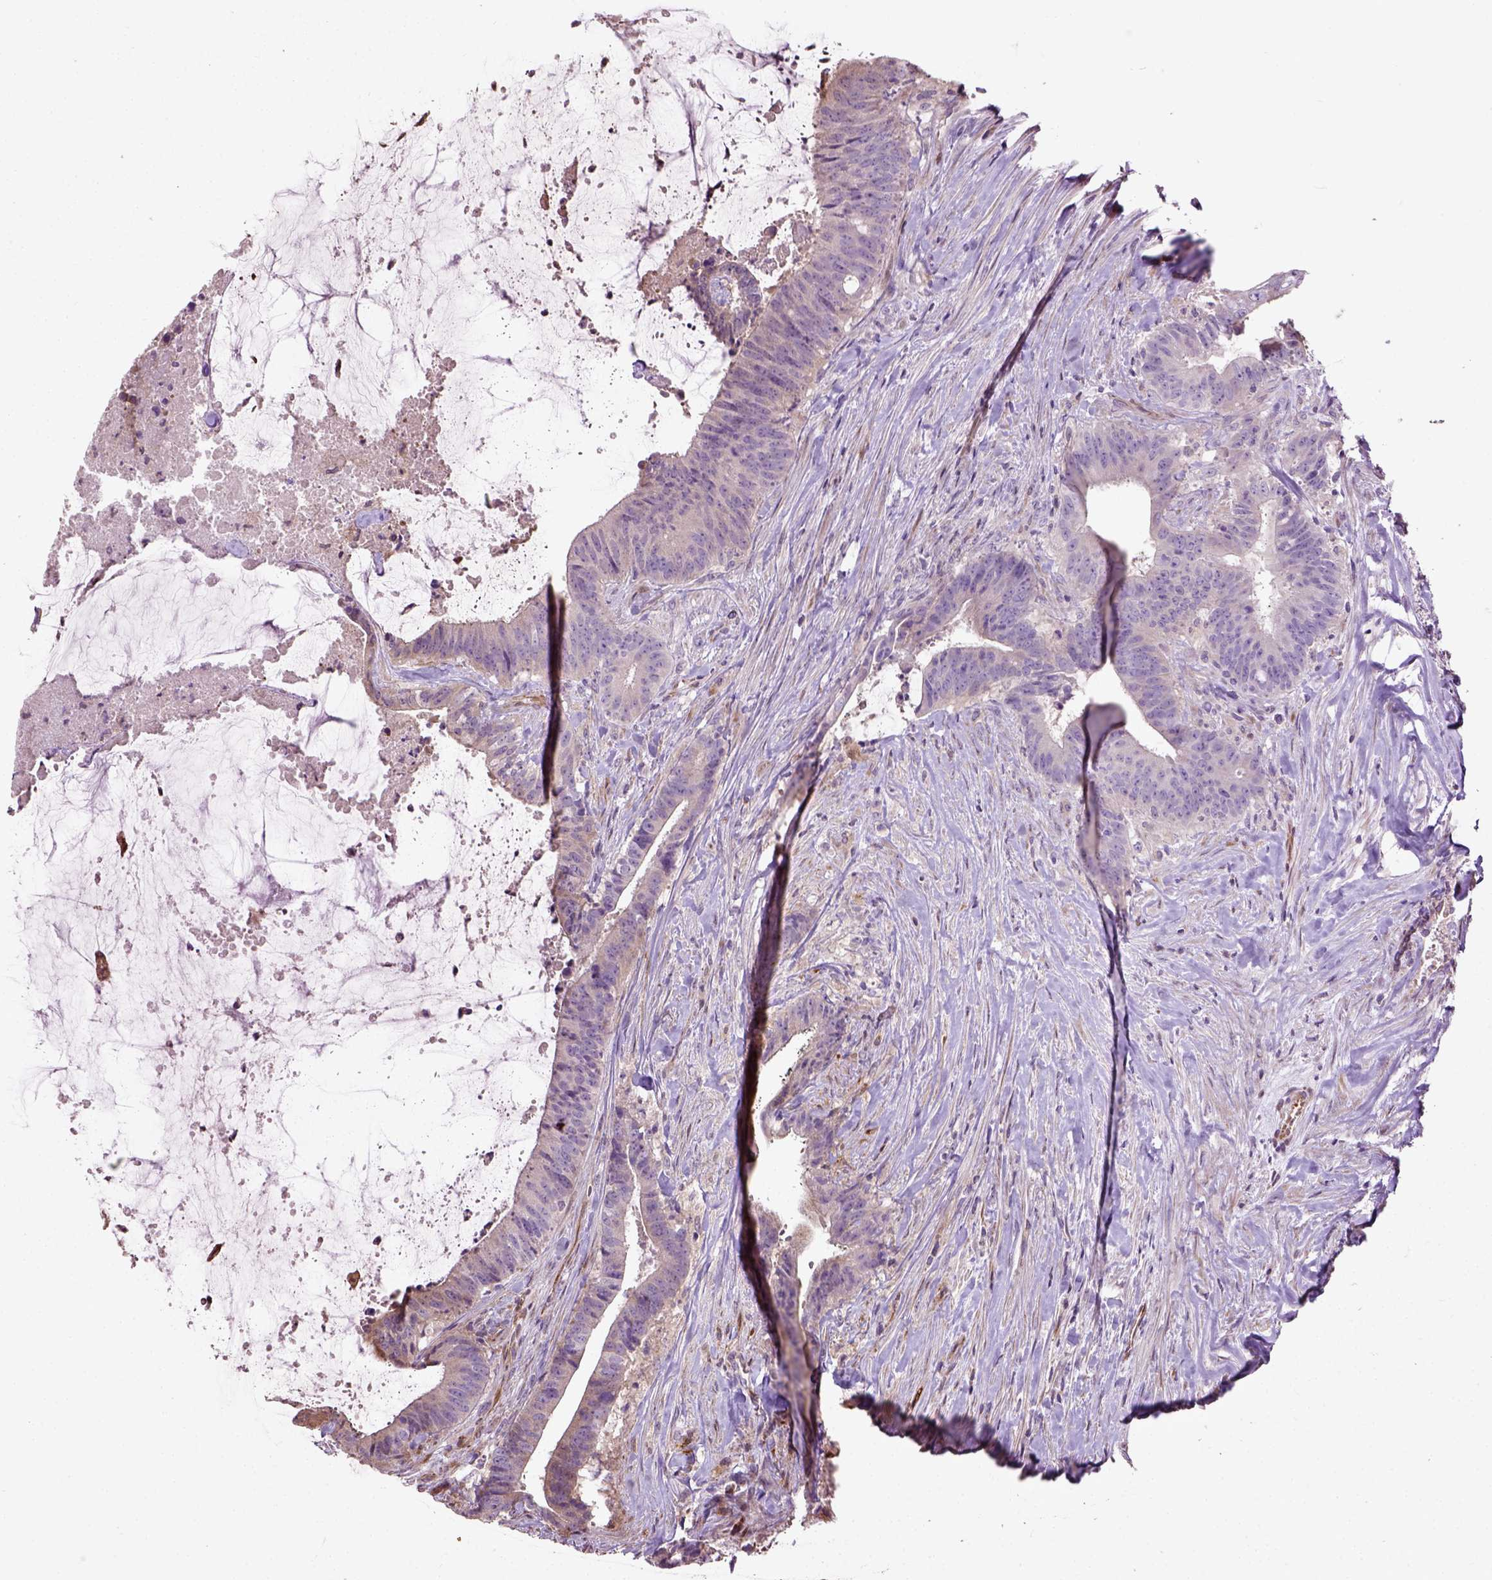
{"staining": {"intensity": "moderate", "quantity": "<25%", "location": "cytoplasmic/membranous"}, "tissue": "colorectal cancer", "cell_type": "Tumor cells", "image_type": "cancer", "snomed": [{"axis": "morphology", "description": "Adenocarcinoma, NOS"}, {"axis": "topography", "description": "Colon"}], "caption": "Immunohistochemical staining of human colorectal cancer exhibits low levels of moderate cytoplasmic/membranous protein staining in approximately <25% of tumor cells.", "gene": "PKP3", "patient": {"sex": "female", "age": 43}}